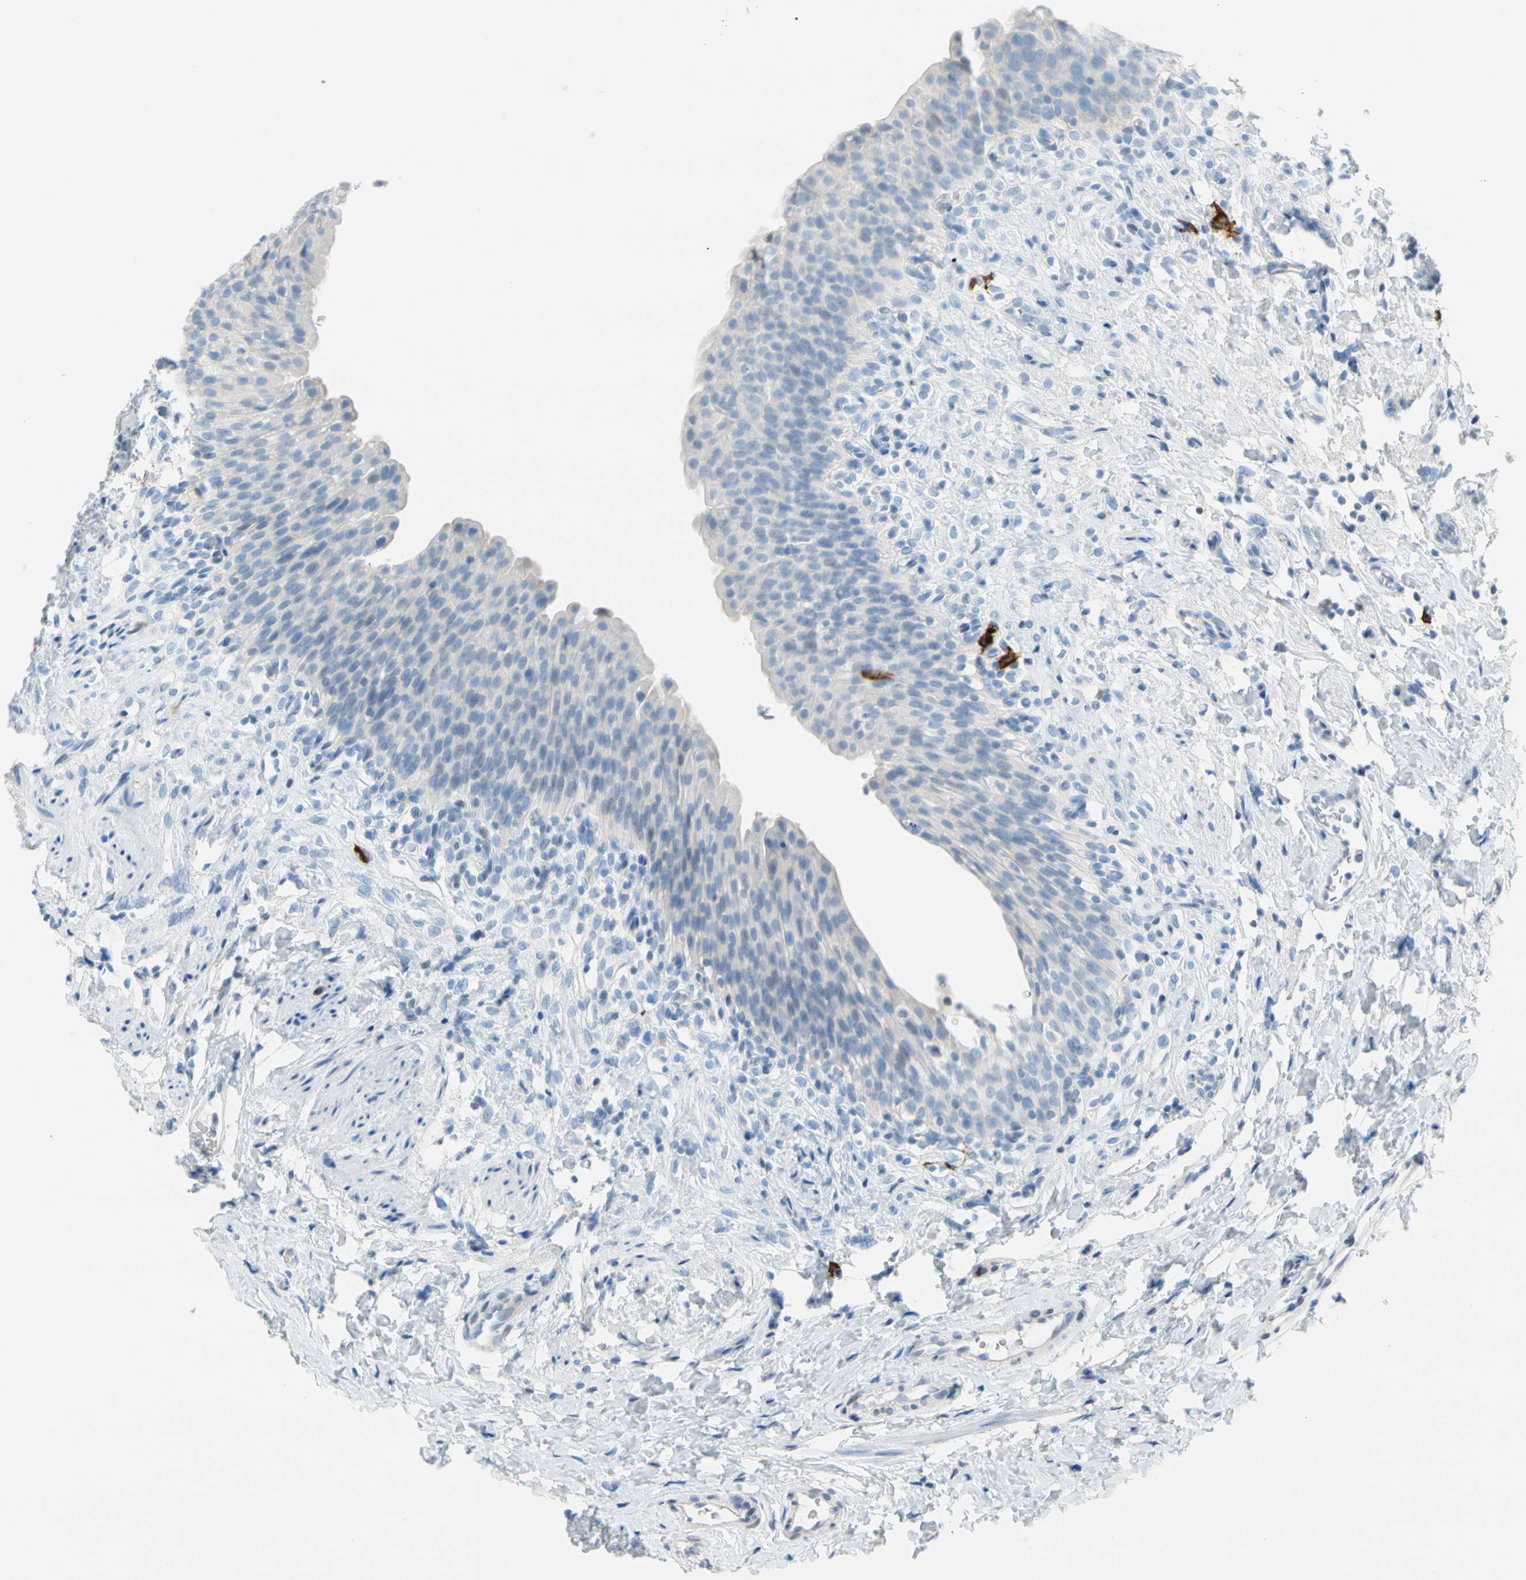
{"staining": {"intensity": "negative", "quantity": "none", "location": "none"}, "tissue": "urinary bladder", "cell_type": "Urothelial cells", "image_type": "normal", "snomed": [{"axis": "morphology", "description": "Normal tissue, NOS"}, {"axis": "topography", "description": "Urinary bladder"}], "caption": "Immunohistochemical staining of unremarkable human urinary bladder shows no significant staining in urothelial cells. (Brightfield microscopy of DAB IHC at high magnification).", "gene": "TACC3", "patient": {"sex": "female", "age": 79}}